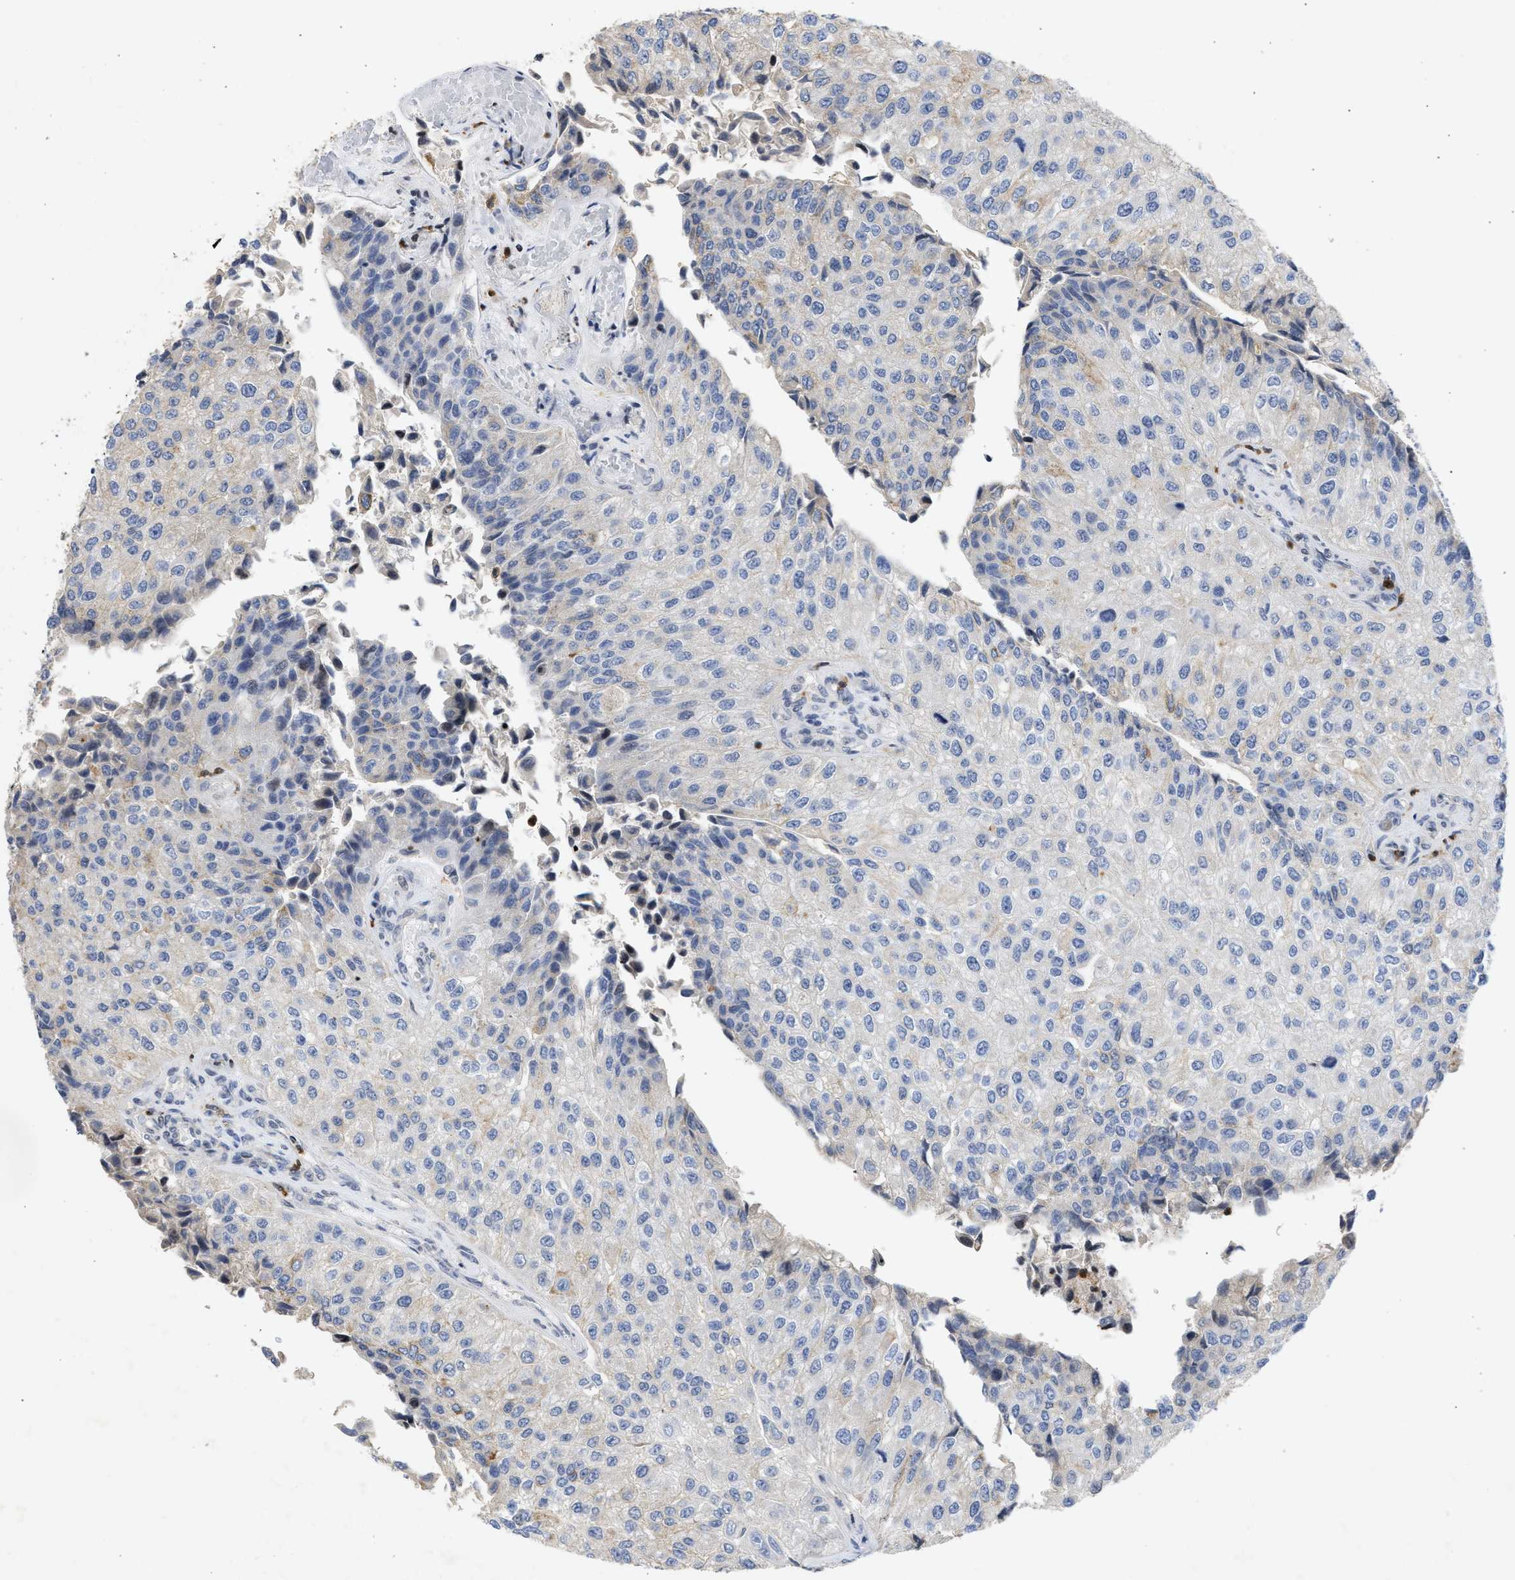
{"staining": {"intensity": "weak", "quantity": "<25%", "location": "cytoplasmic/membranous"}, "tissue": "urothelial cancer", "cell_type": "Tumor cells", "image_type": "cancer", "snomed": [{"axis": "morphology", "description": "Urothelial carcinoma, High grade"}, {"axis": "topography", "description": "Kidney"}, {"axis": "topography", "description": "Urinary bladder"}], "caption": "There is no significant expression in tumor cells of urothelial cancer.", "gene": "ENSG00000142539", "patient": {"sex": "male", "age": 77}}